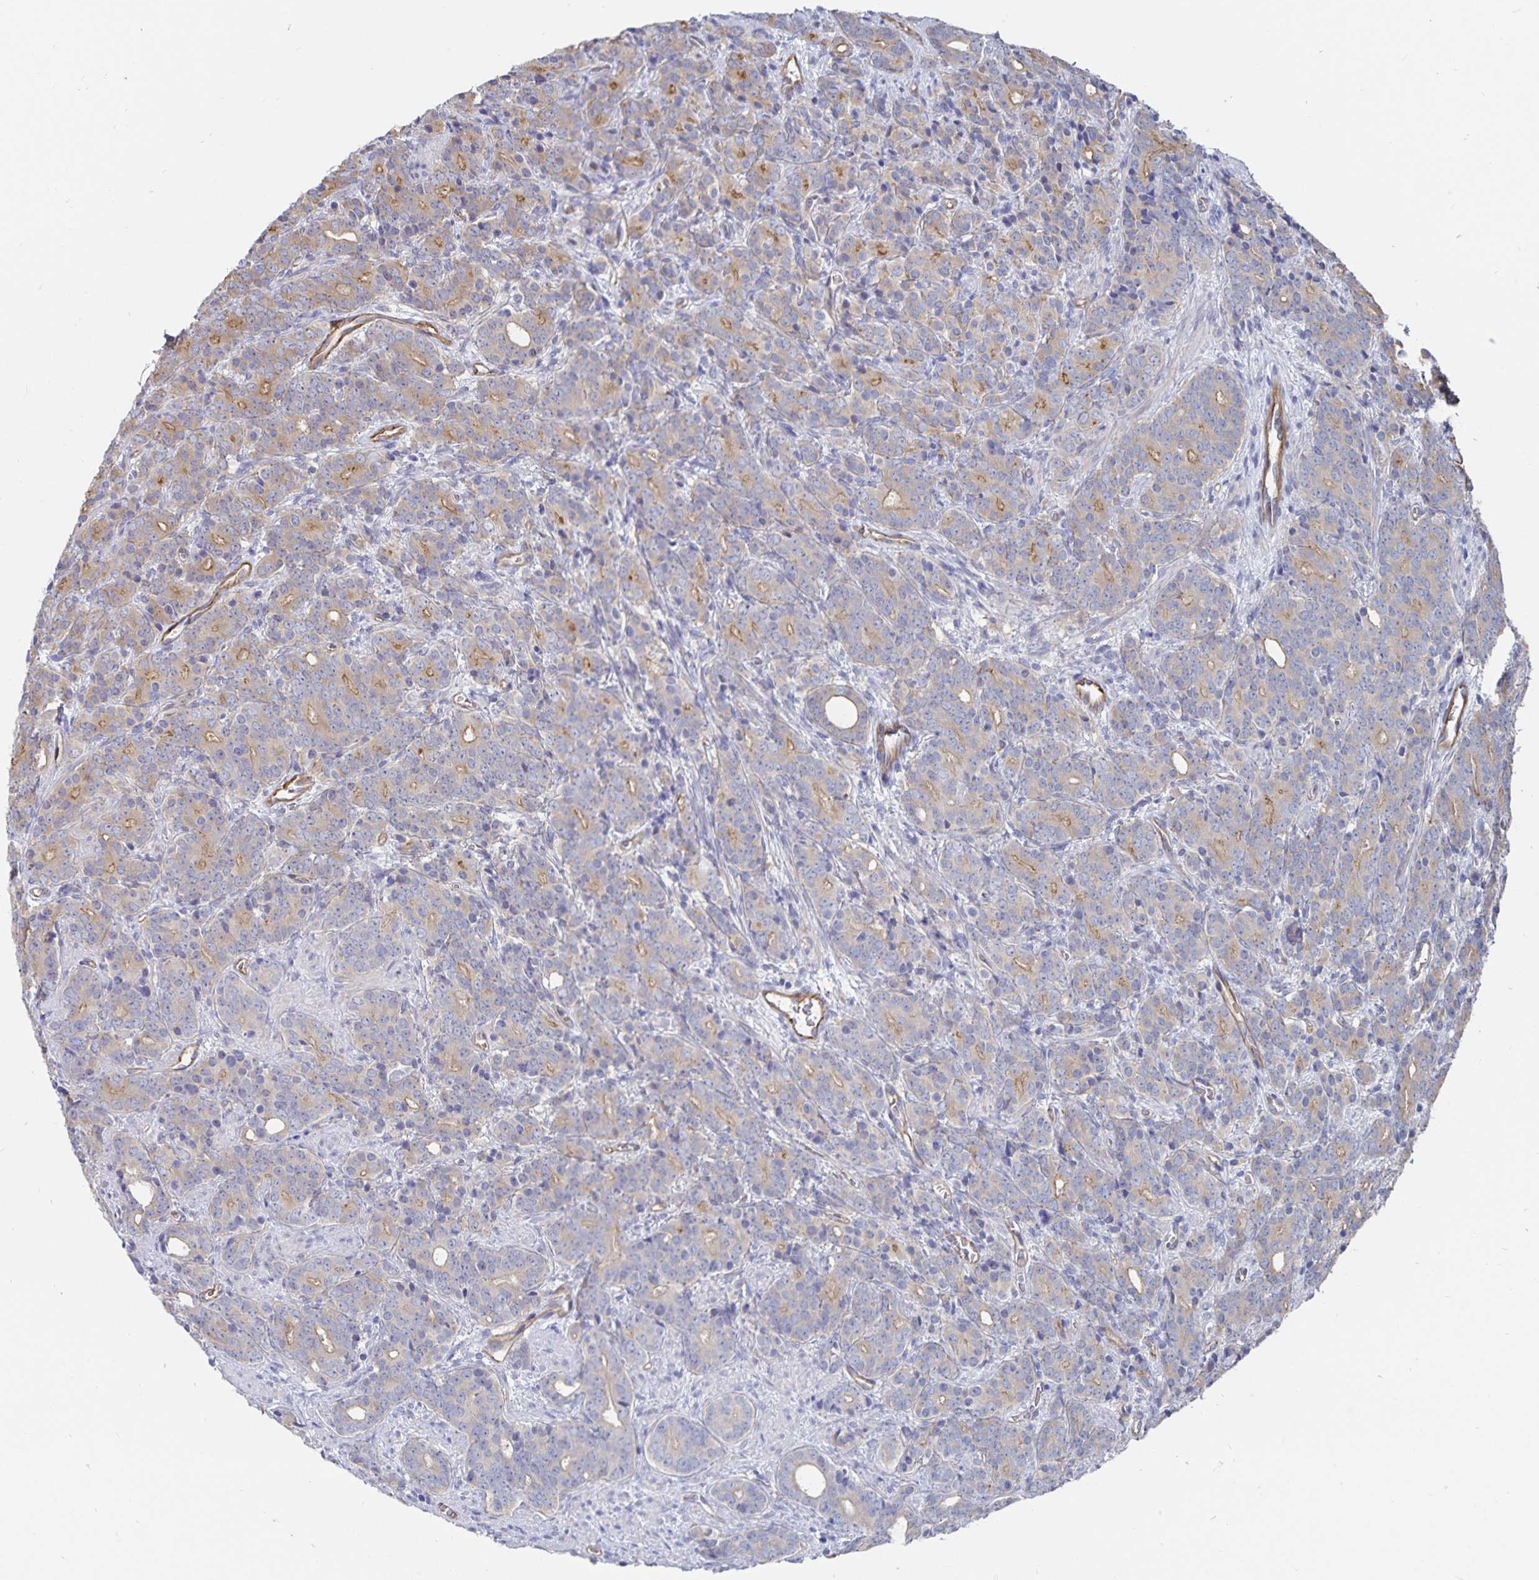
{"staining": {"intensity": "weak", "quantity": "25%-75%", "location": "cytoplasmic/membranous"}, "tissue": "prostate cancer", "cell_type": "Tumor cells", "image_type": "cancer", "snomed": [{"axis": "morphology", "description": "Adenocarcinoma, High grade"}, {"axis": "topography", "description": "Prostate"}], "caption": "Prostate cancer was stained to show a protein in brown. There is low levels of weak cytoplasmic/membranous expression in approximately 25%-75% of tumor cells.", "gene": "SSTR1", "patient": {"sex": "male", "age": 84}}